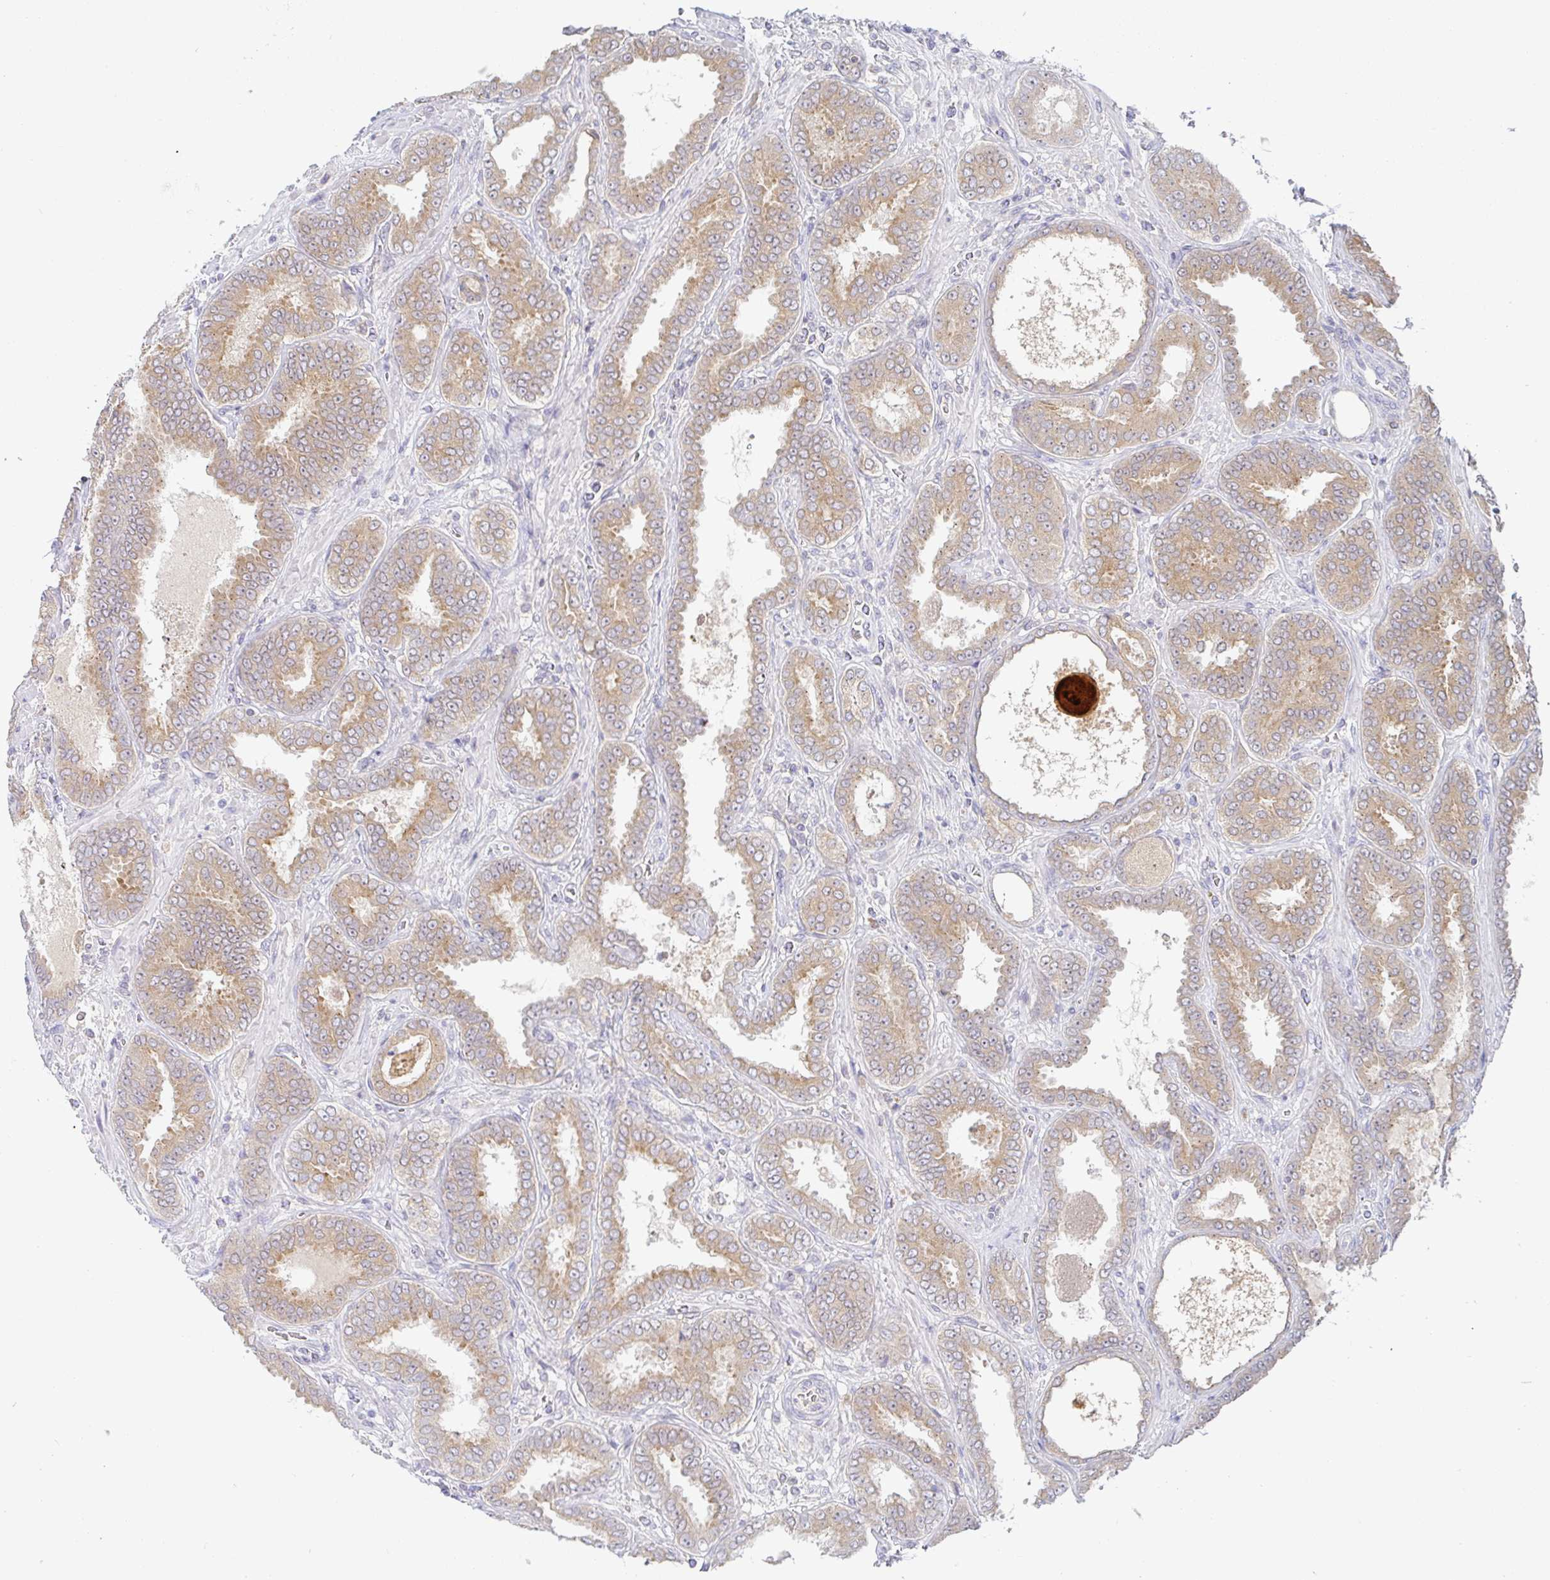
{"staining": {"intensity": "moderate", "quantity": ">75%", "location": "cytoplasmic/membranous"}, "tissue": "prostate cancer", "cell_type": "Tumor cells", "image_type": "cancer", "snomed": [{"axis": "morphology", "description": "Adenocarcinoma, High grade"}, {"axis": "topography", "description": "Prostate"}], "caption": "Immunohistochemistry photomicrograph of neoplastic tissue: high-grade adenocarcinoma (prostate) stained using immunohistochemistry shows medium levels of moderate protein expression localized specifically in the cytoplasmic/membranous of tumor cells, appearing as a cytoplasmic/membranous brown color.", "gene": "DERL2", "patient": {"sex": "male", "age": 72}}